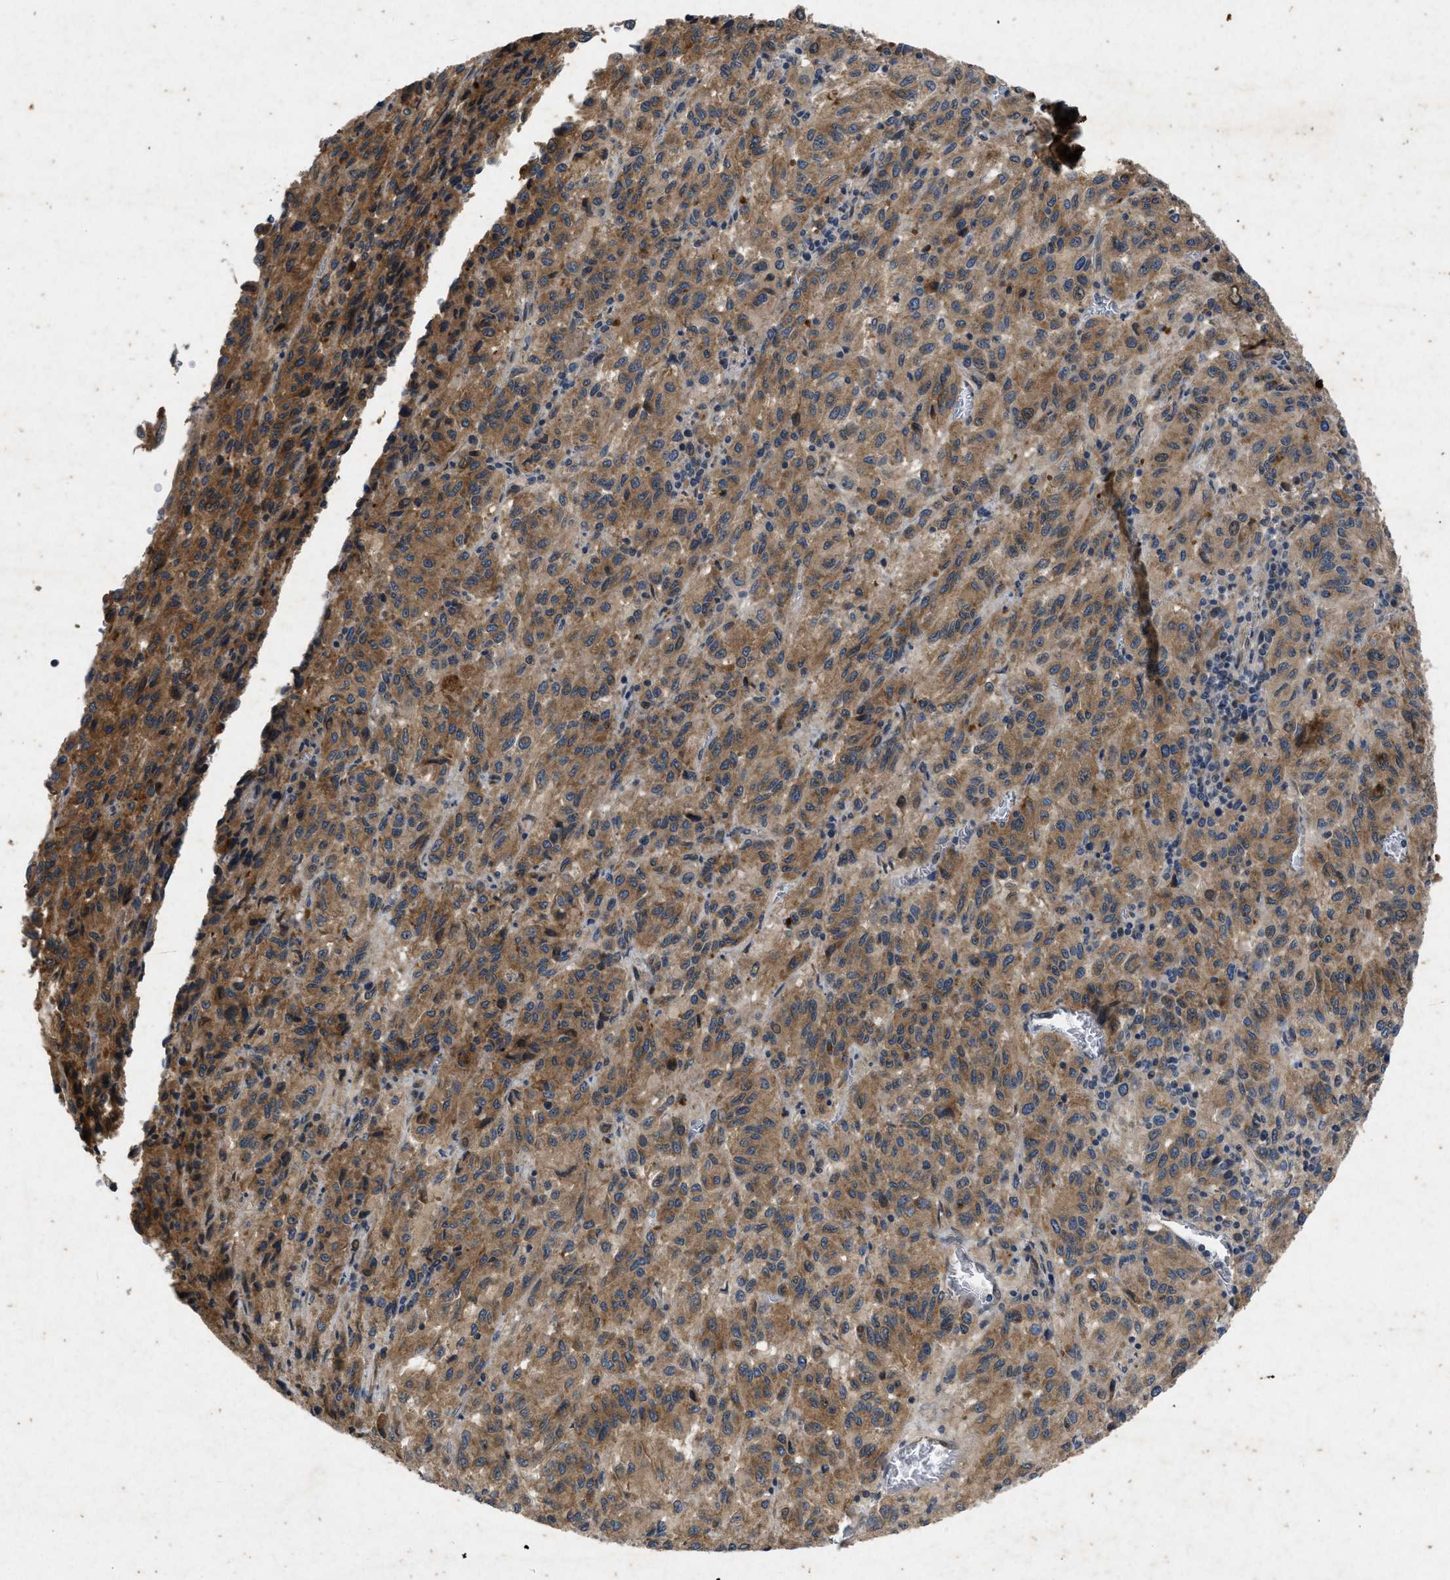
{"staining": {"intensity": "moderate", "quantity": ">75%", "location": "cytoplasmic/membranous"}, "tissue": "melanoma", "cell_type": "Tumor cells", "image_type": "cancer", "snomed": [{"axis": "morphology", "description": "Malignant melanoma, Metastatic site"}, {"axis": "topography", "description": "Lung"}], "caption": "DAB (3,3'-diaminobenzidine) immunohistochemical staining of human melanoma displays moderate cytoplasmic/membranous protein positivity in about >75% of tumor cells. (Brightfield microscopy of DAB IHC at high magnification).", "gene": "PRKG2", "patient": {"sex": "male", "age": 64}}